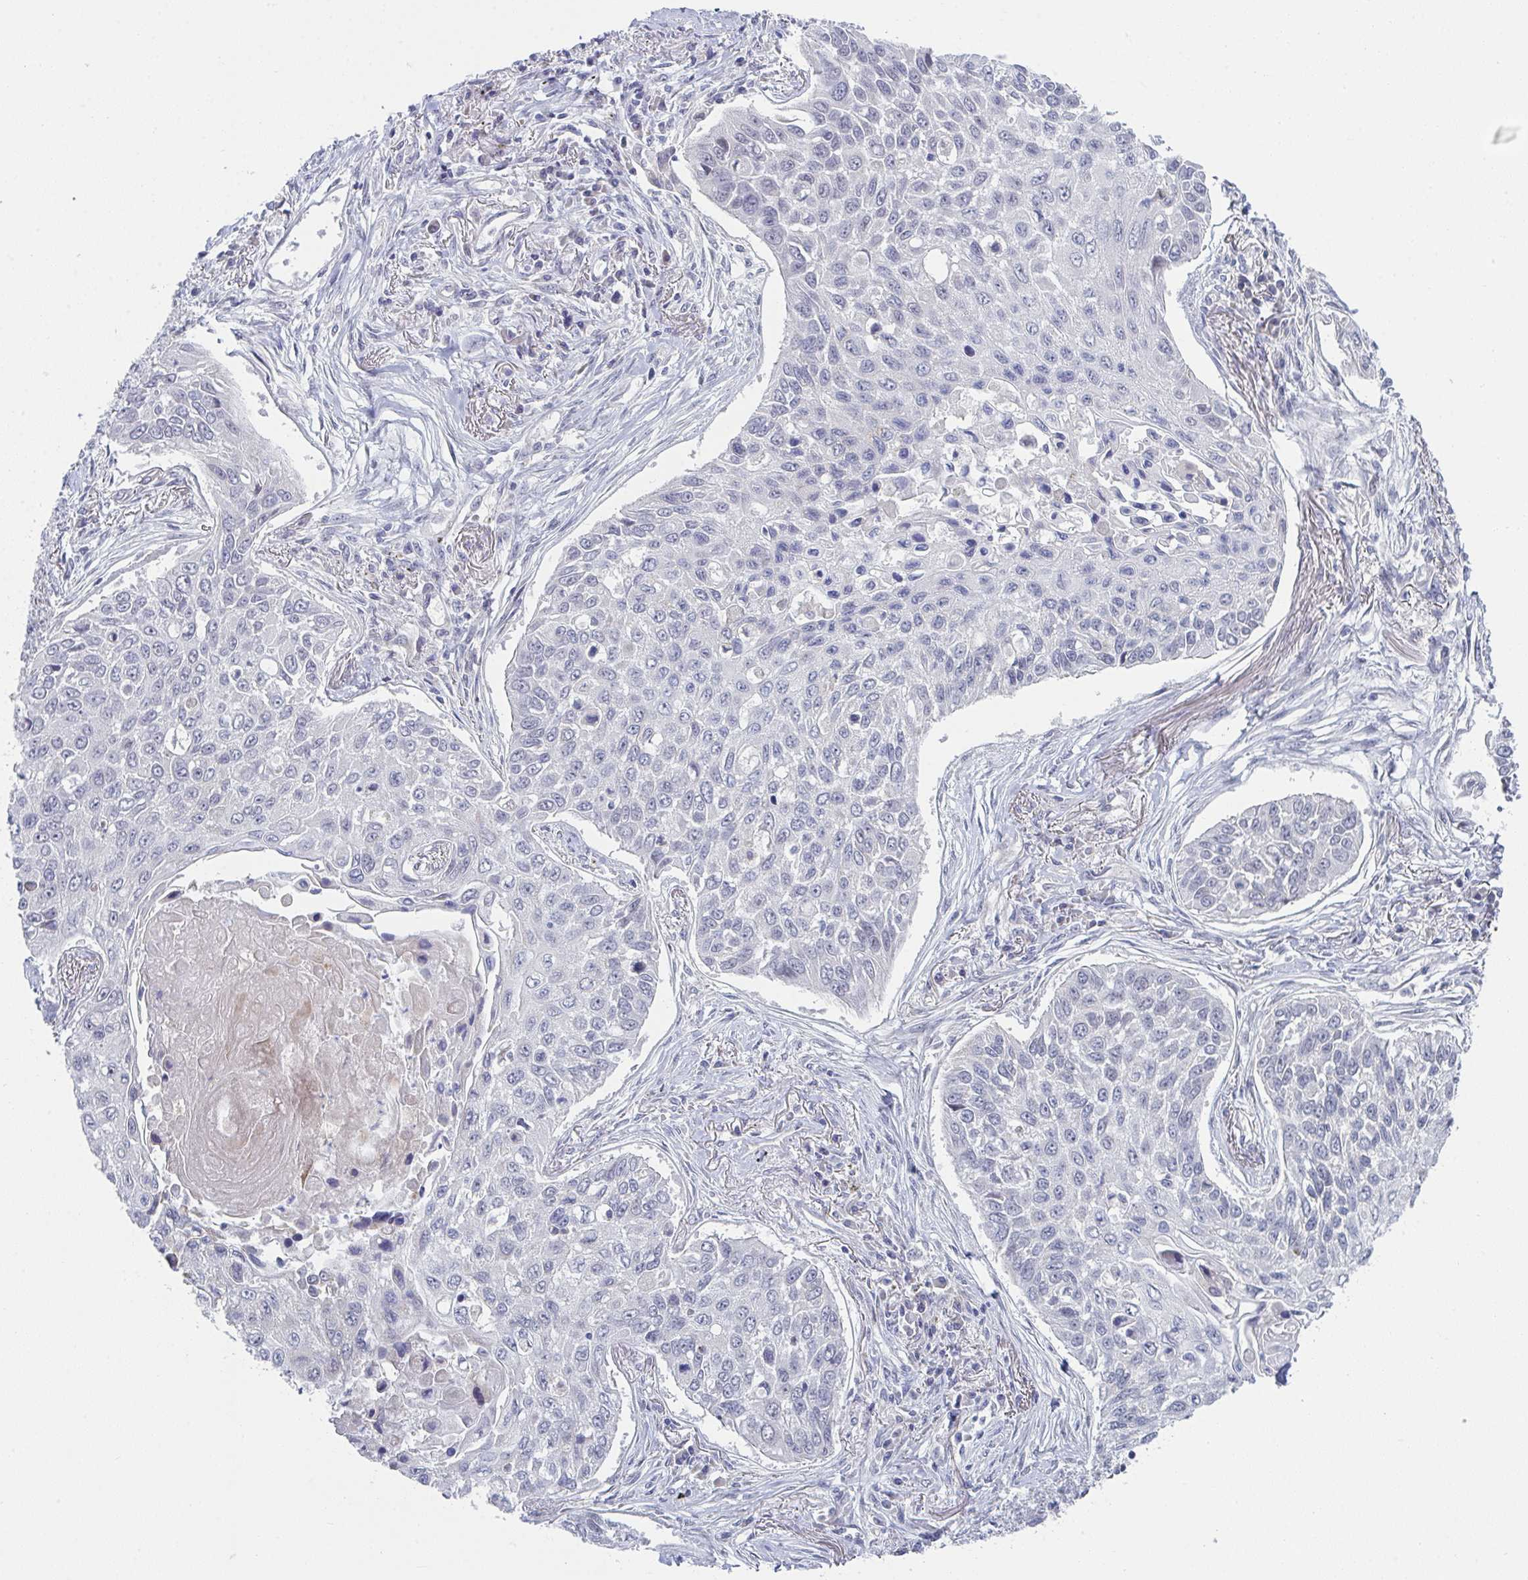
{"staining": {"intensity": "negative", "quantity": "none", "location": "none"}, "tissue": "lung cancer", "cell_type": "Tumor cells", "image_type": "cancer", "snomed": [{"axis": "morphology", "description": "Squamous cell carcinoma, NOS"}, {"axis": "topography", "description": "Lung"}], "caption": "The histopathology image exhibits no staining of tumor cells in lung cancer (squamous cell carcinoma).", "gene": "VWDE", "patient": {"sex": "male", "age": 75}}